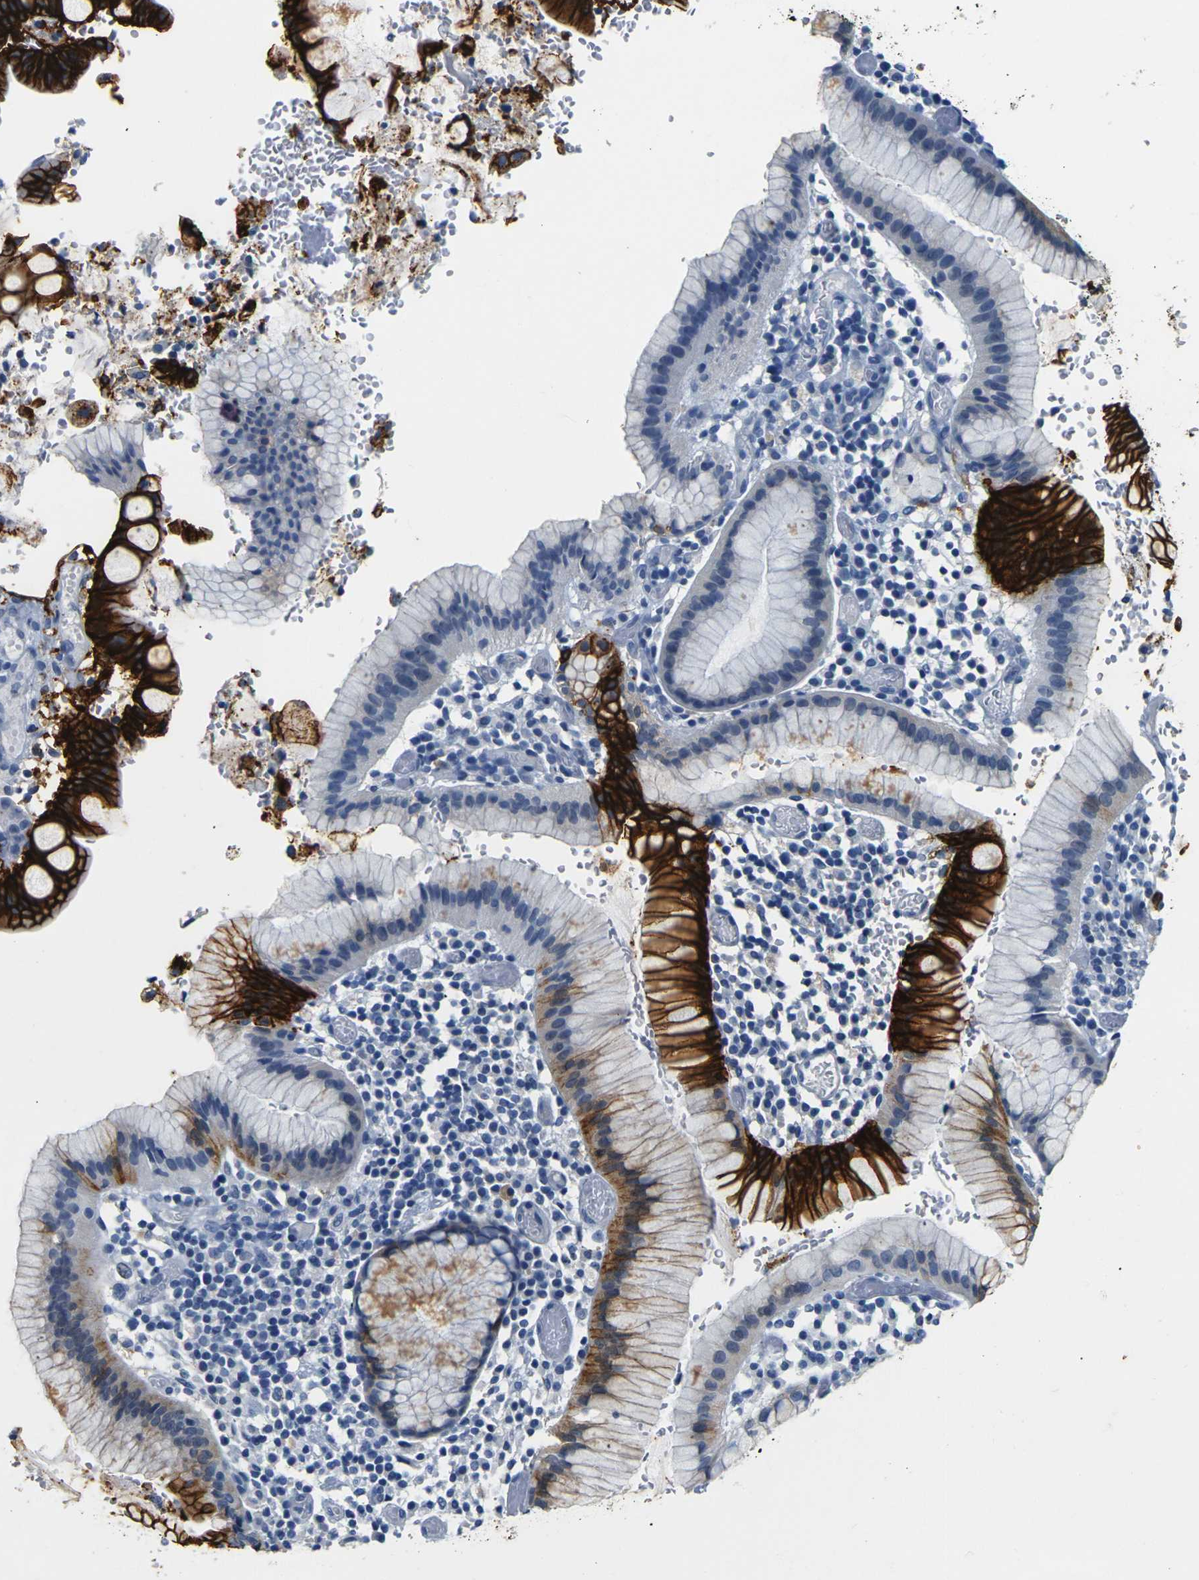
{"staining": {"intensity": "strong", "quantity": ">75%", "location": "cytoplasmic/membranous"}, "tissue": "stomach cancer", "cell_type": "Tumor cells", "image_type": "cancer", "snomed": [{"axis": "morphology", "description": "Adenocarcinoma, NOS"}, {"axis": "topography", "description": "Stomach"}], "caption": "Immunohistochemistry image of human adenocarcinoma (stomach) stained for a protein (brown), which exhibits high levels of strong cytoplasmic/membranous staining in approximately >75% of tumor cells.", "gene": "CLDN7", "patient": {"sex": "female", "age": 75}}